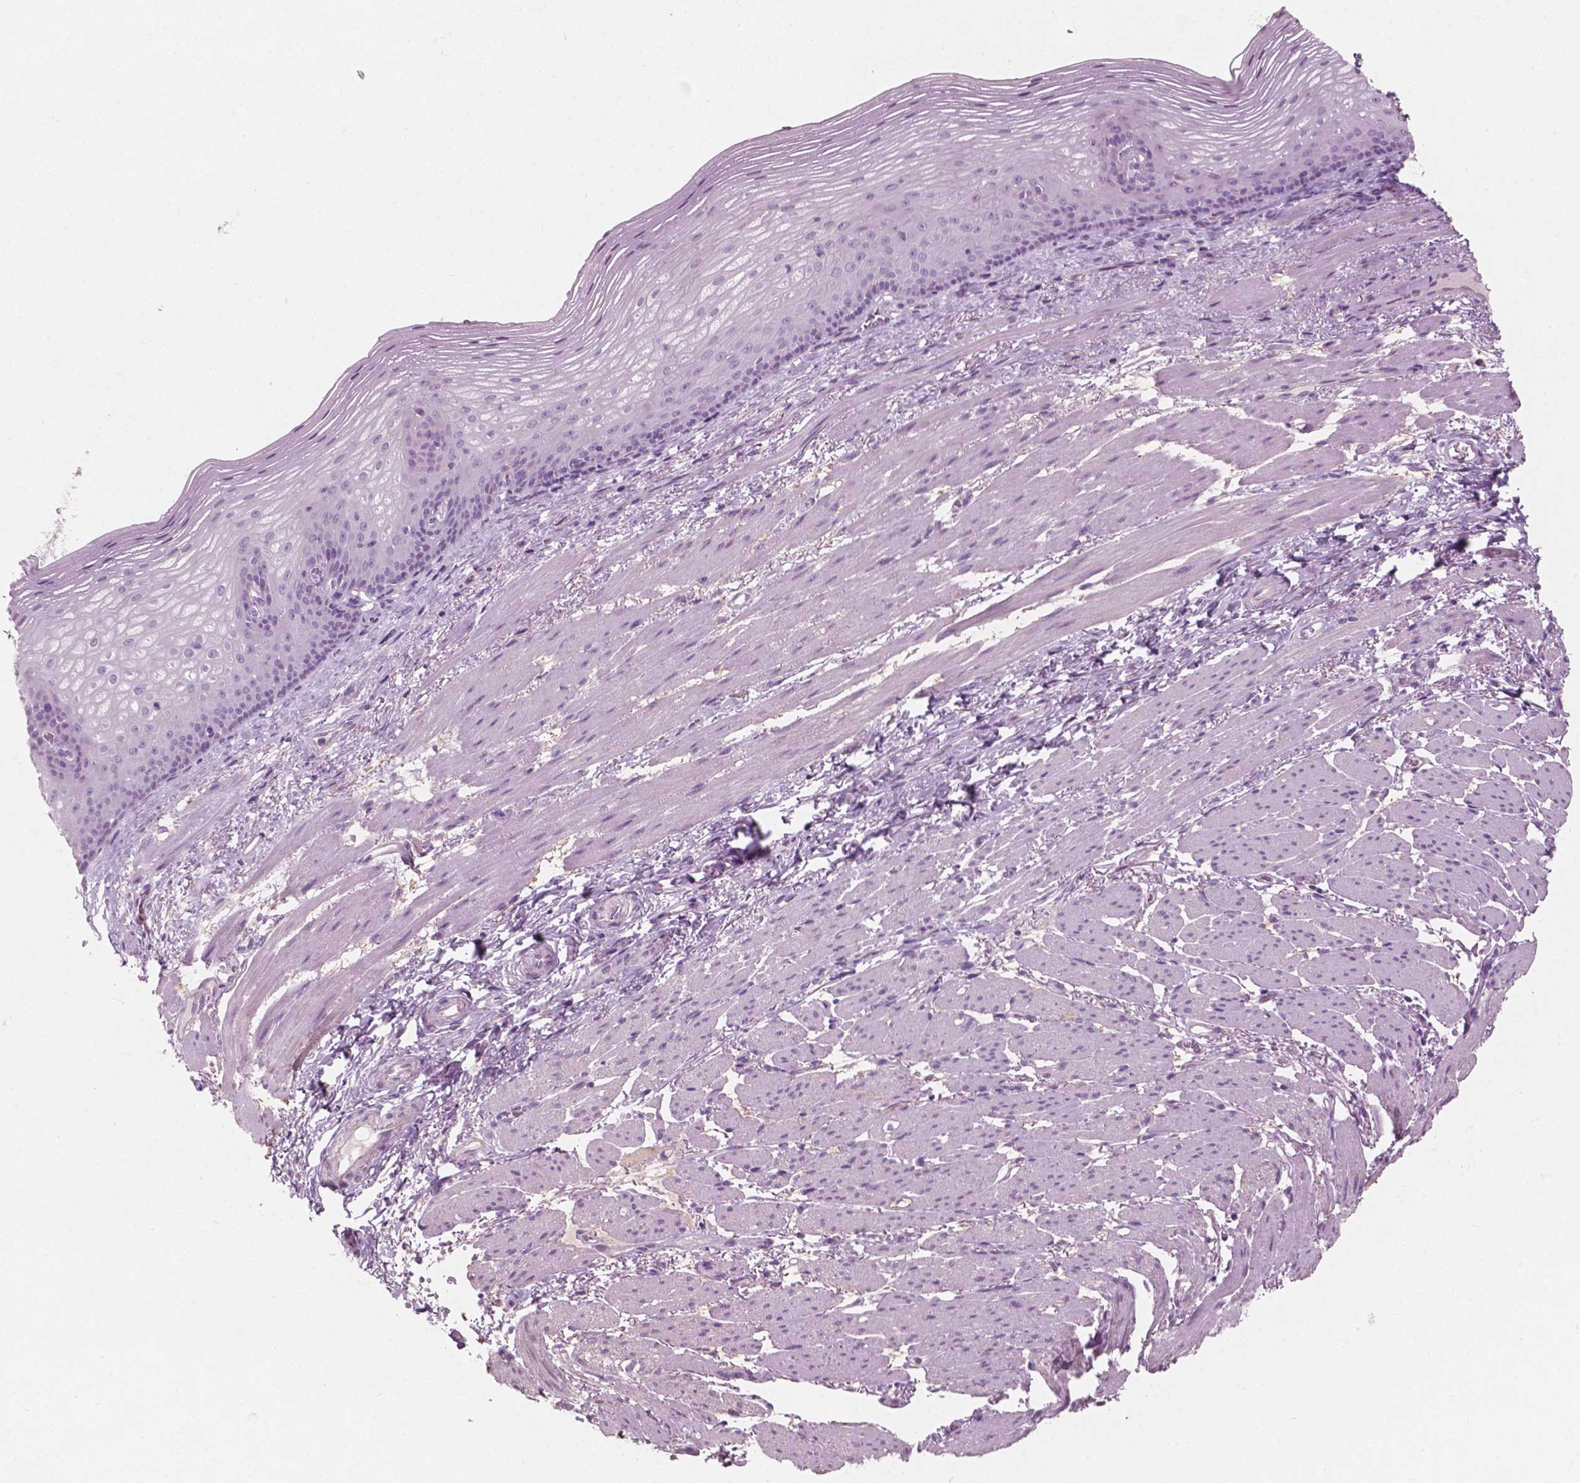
{"staining": {"intensity": "negative", "quantity": "none", "location": "none"}, "tissue": "esophagus", "cell_type": "Squamous epithelial cells", "image_type": "normal", "snomed": [{"axis": "morphology", "description": "Normal tissue, NOS"}, {"axis": "topography", "description": "Esophagus"}], "caption": "DAB (3,3'-diaminobenzidine) immunohistochemical staining of benign human esophagus demonstrates no significant expression in squamous epithelial cells.", "gene": "AWAT1", "patient": {"sex": "male", "age": 76}}